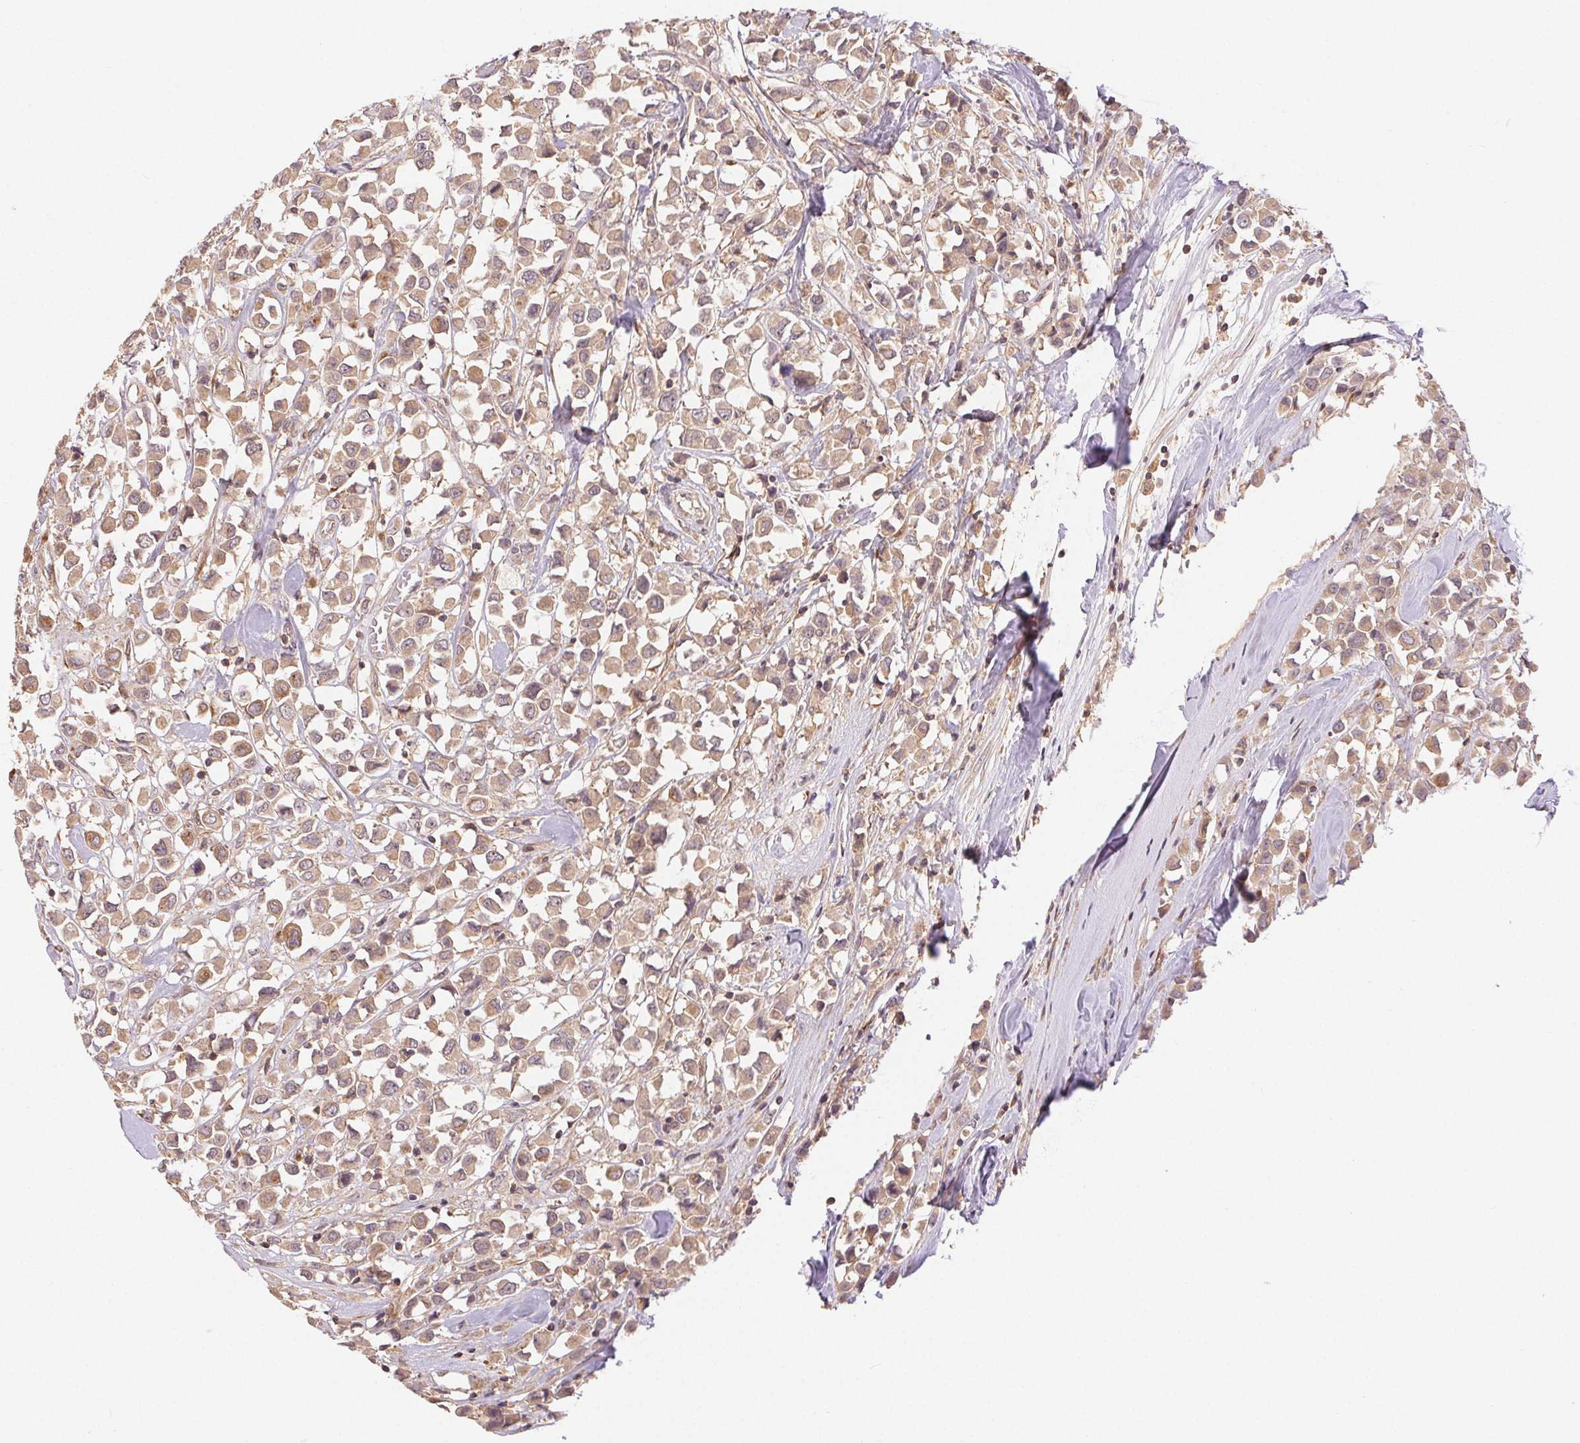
{"staining": {"intensity": "moderate", "quantity": ">75%", "location": "cytoplasmic/membranous"}, "tissue": "breast cancer", "cell_type": "Tumor cells", "image_type": "cancer", "snomed": [{"axis": "morphology", "description": "Duct carcinoma"}, {"axis": "topography", "description": "Breast"}], "caption": "A photomicrograph of human breast cancer (infiltrating ductal carcinoma) stained for a protein shows moderate cytoplasmic/membranous brown staining in tumor cells. (Brightfield microscopy of DAB IHC at high magnification).", "gene": "MAPKAPK2", "patient": {"sex": "female", "age": 61}}